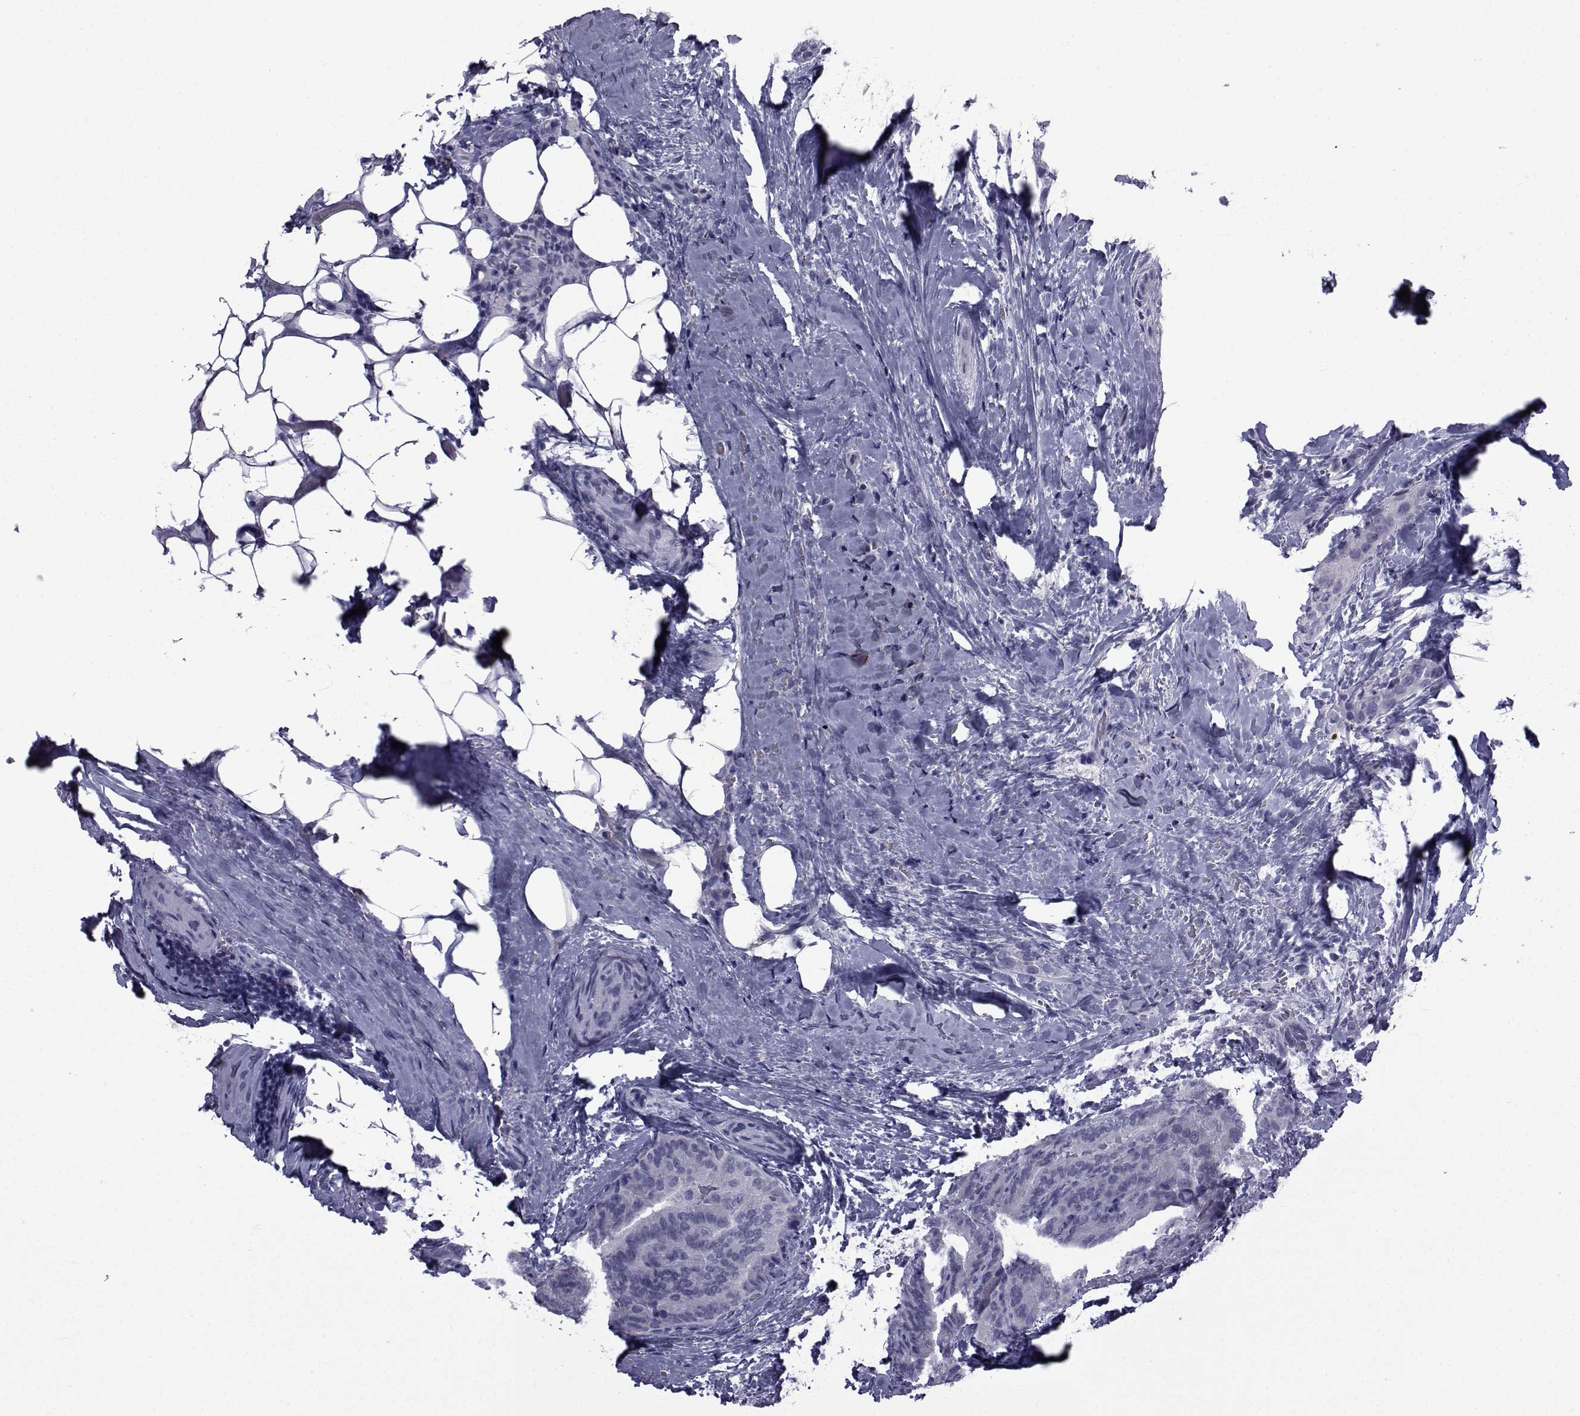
{"staining": {"intensity": "negative", "quantity": "none", "location": "none"}, "tissue": "thyroid cancer", "cell_type": "Tumor cells", "image_type": "cancer", "snomed": [{"axis": "morphology", "description": "Papillary adenocarcinoma, NOS"}, {"axis": "topography", "description": "Thyroid gland"}], "caption": "High magnification brightfield microscopy of thyroid cancer (papillary adenocarcinoma) stained with DAB (brown) and counterstained with hematoxylin (blue): tumor cells show no significant positivity. The staining is performed using DAB brown chromogen with nuclei counter-stained in using hematoxylin.", "gene": "PDE6H", "patient": {"sex": "male", "age": 61}}